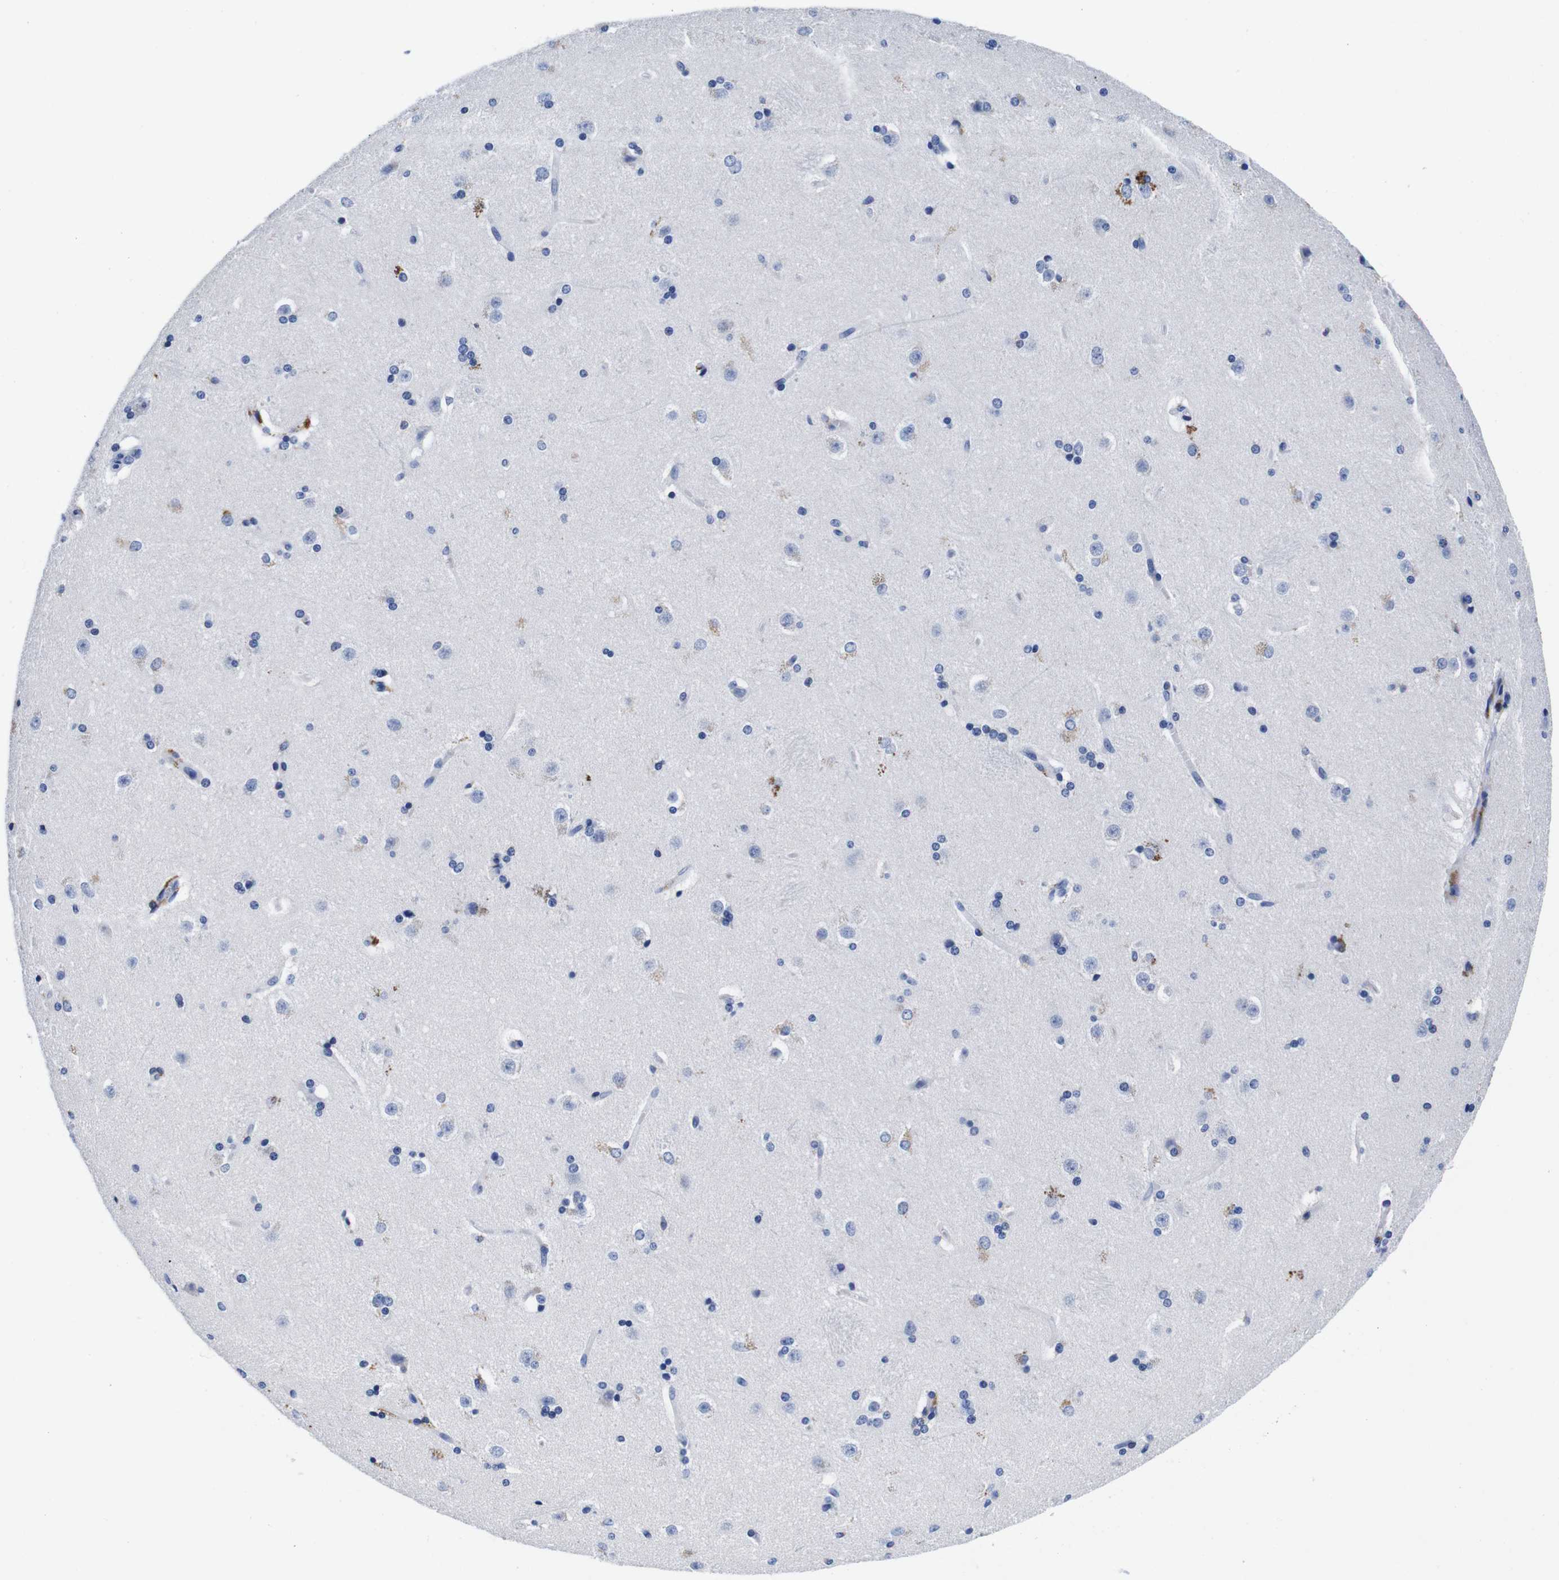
{"staining": {"intensity": "negative", "quantity": "none", "location": "none"}, "tissue": "caudate", "cell_type": "Glial cells", "image_type": "normal", "snomed": [{"axis": "morphology", "description": "Normal tissue, NOS"}, {"axis": "topography", "description": "Lateral ventricle wall"}], "caption": "Immunohistochemical staining of normal caudate exhibits no significant expression in glial cells.", "gene": "ENSG00000248993", "patient": {"sex": "female", "age": 19}}